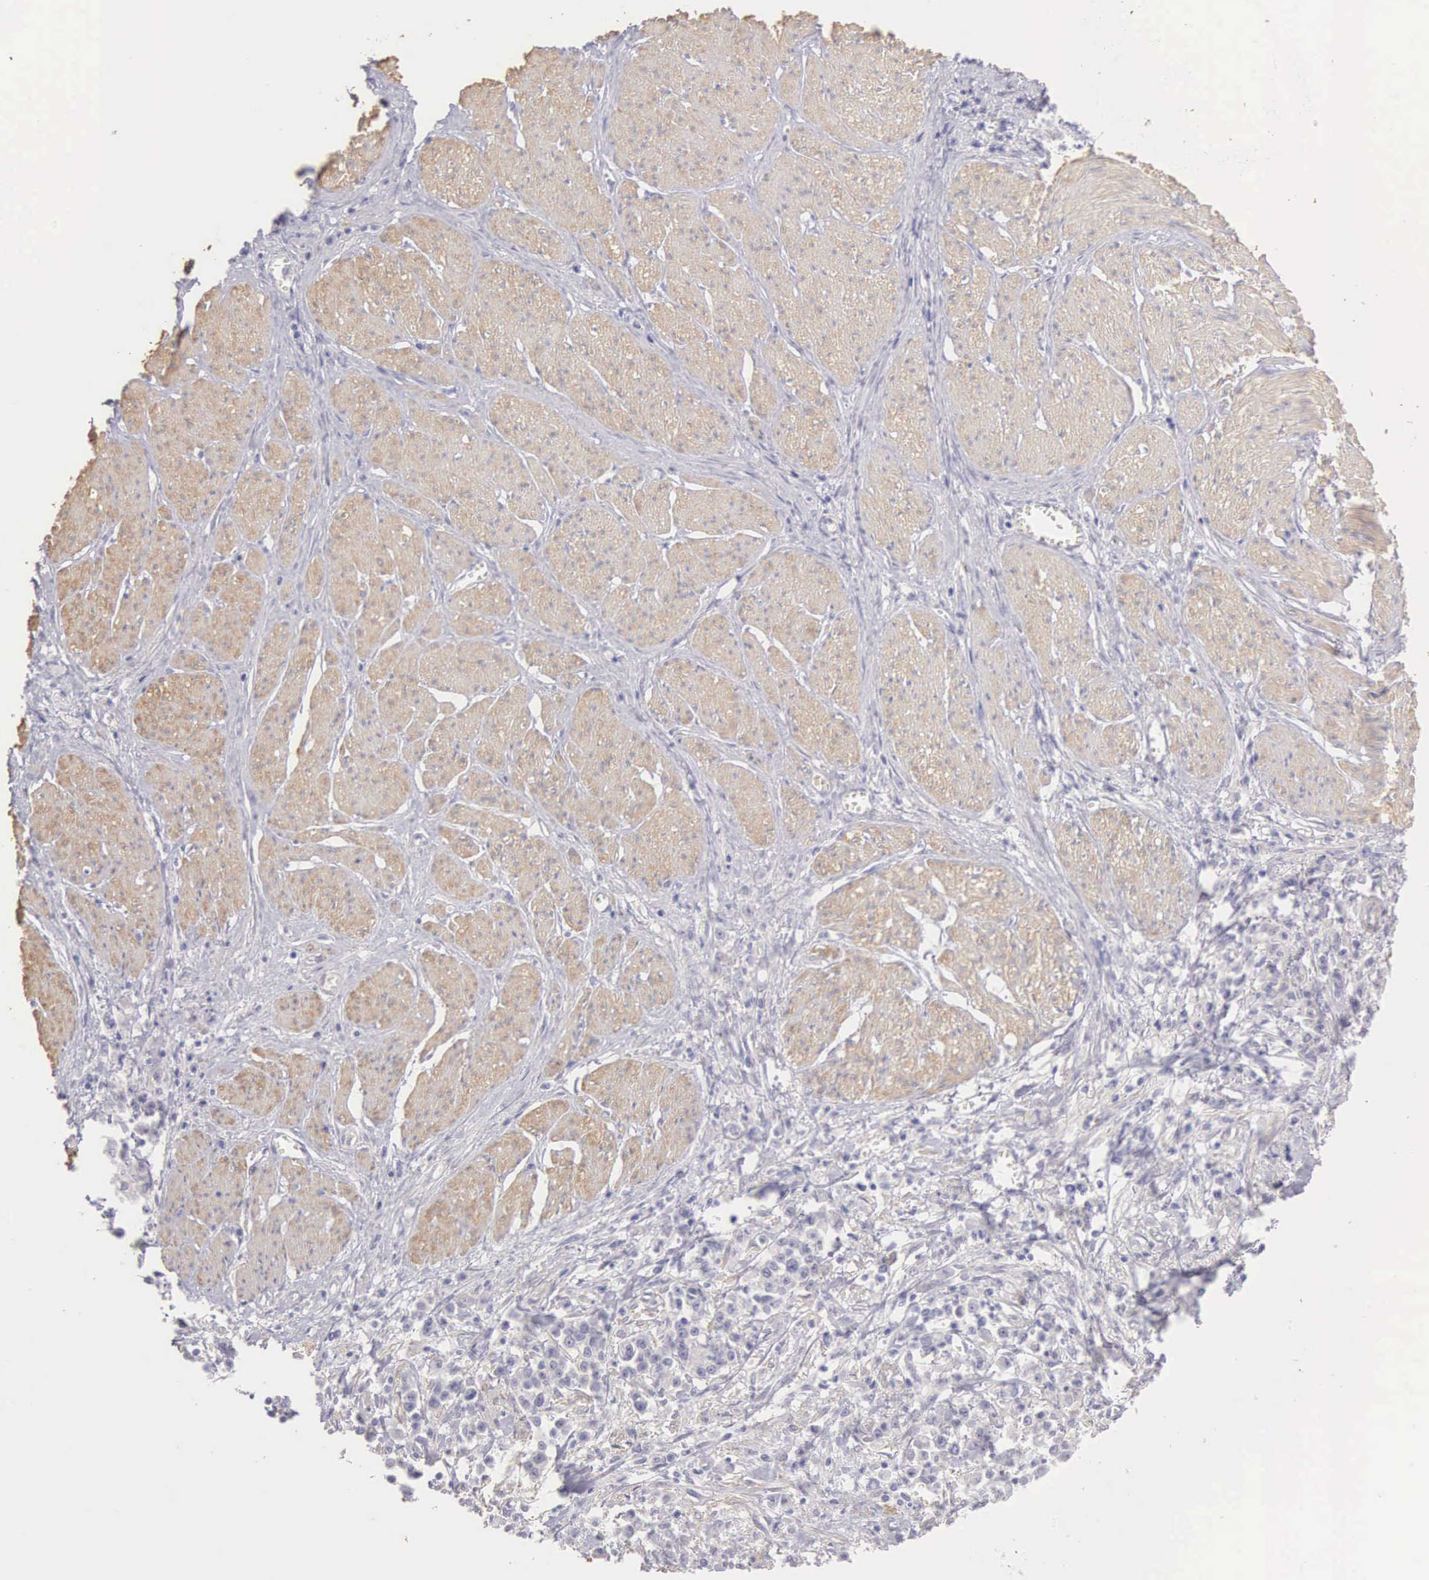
{"staining": {"intensity": "weak", "quantity": "<25%", "location": "cytoplasmic/membranous"}, "tissue": "stomach cancer", "cell_type": "Tumor cells", "image_type": "cancer", "snomed": [{"axis": "morphology", "description": "Adenocarcinoma, NOS"}, {"axis": "topography", "description": "Stomach"}], "caption": "An immunohistochemistry (IHC) micrograph of stomach adenocarcinoma is shown. There is no staining in tumor cells of stomach adenocarcinoma.", "gene": "ARFGAP3", "patient": {"sex": "male", "age": 72}}